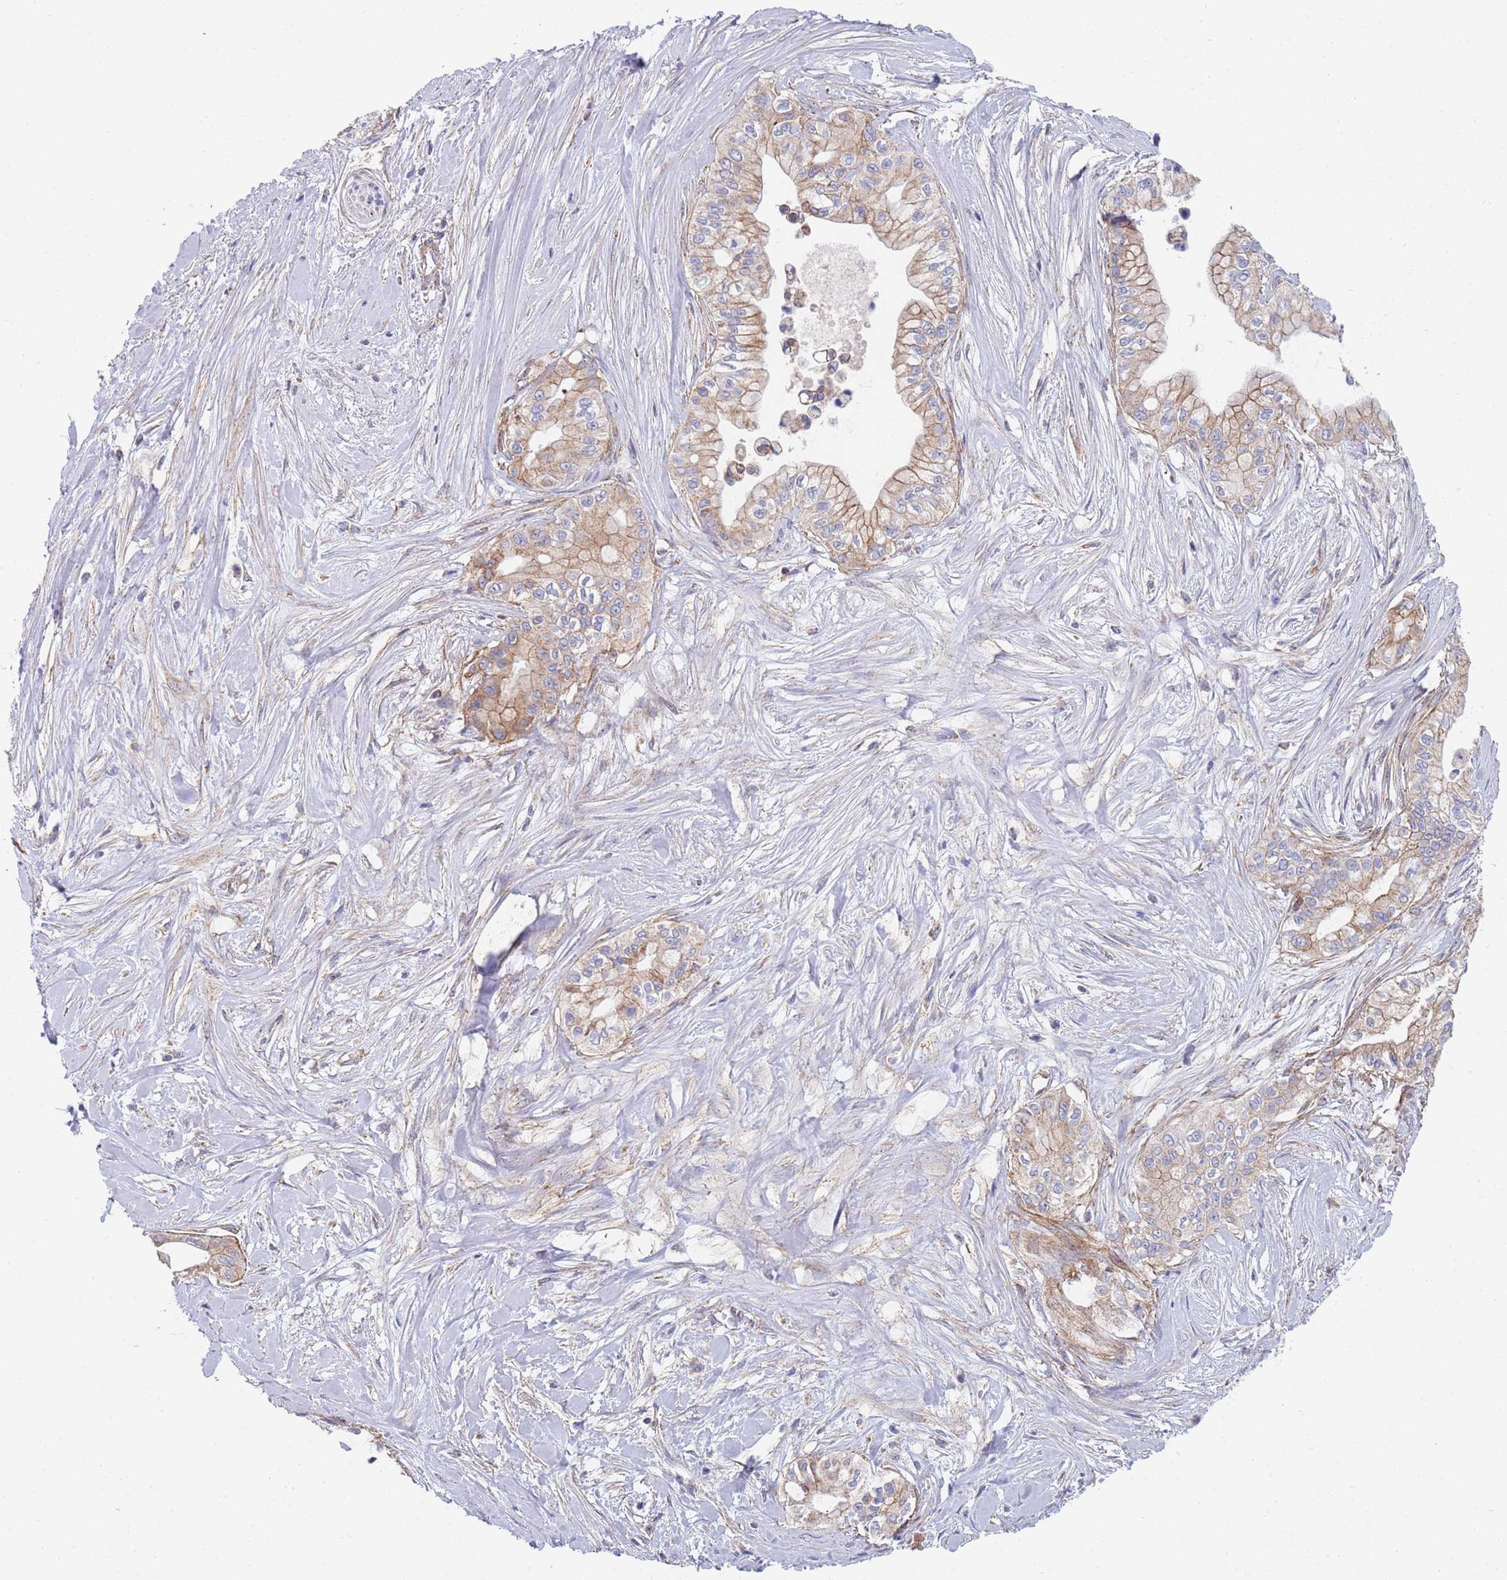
{"staining": {"intensity": "moderate", "quantity": ">75%", "location": "cytoplasmic/membranous"}, "tissue": "pancreatic cancer", "cell_type": "Tumor cells", "image_type": "cancer", "snomed": [{"axis": "morphology", "description": "Adenocarcinoma, NOS"}, {"axis": "topography", "description": "Pancreas"}], "caption": "Brown immunohistochemical staining in pancreatic cancer shows moderate cytoplasmic/membranous staining in approximately >75% of tumor cells.", "gene": "PWWP3A", "patient": {"sex": "male", "age": 78}}